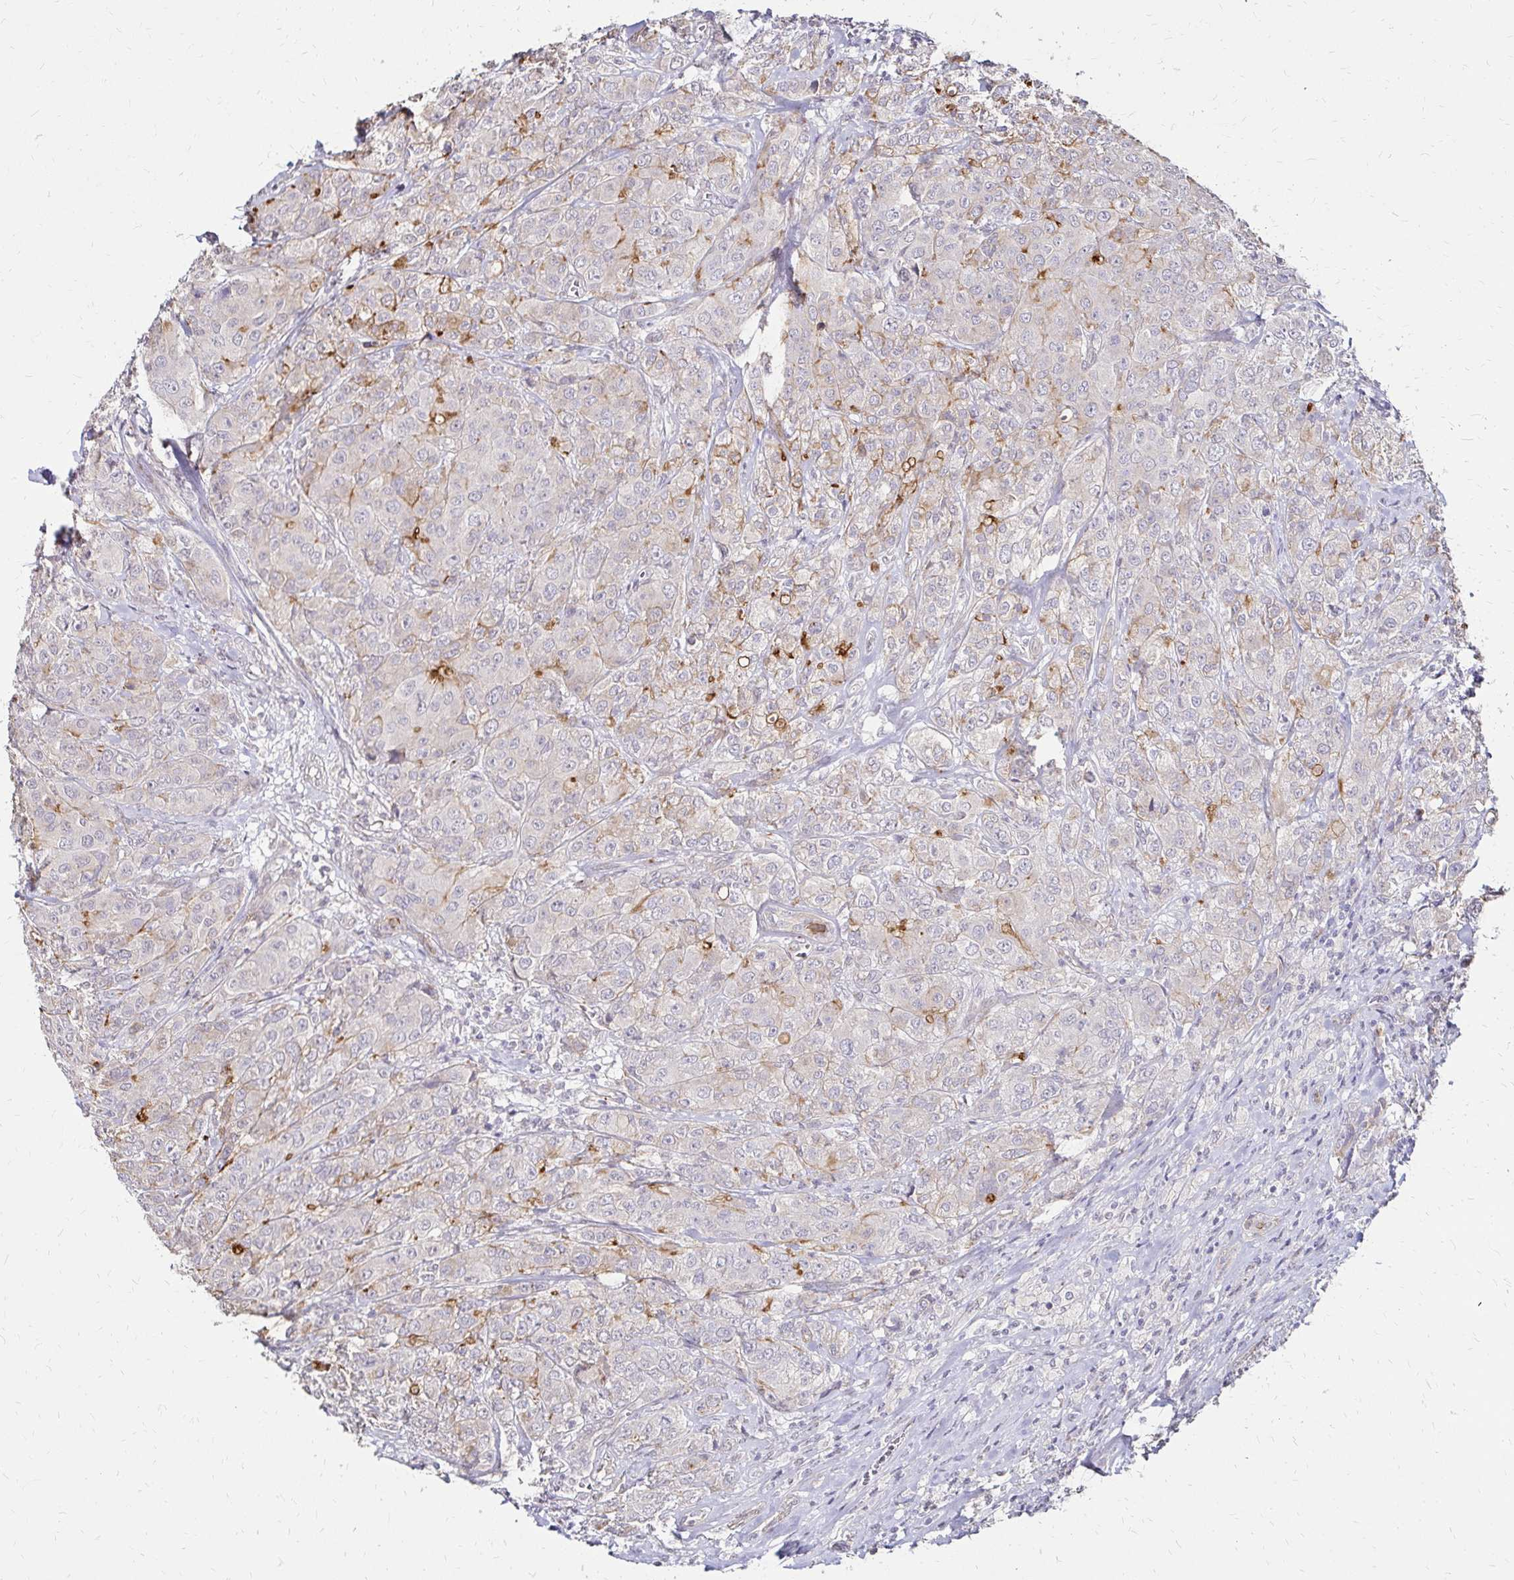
{"staining": {"intensity": "negative", "quantity": "none", "location": "none"}, "tissue": "breast cancer", "cell_type": "Tumor cells", "image_type": "cancer", "snomed": [{"axis": "morphology", "description": "Normal tissue, NOS"}, {"axis": "morphology", "description": "Duct carcinoma"}, {"axis": "topography", "description": "Breast"}], "caption": "Immunohistochemical staining of intraductal carcinoma (breast) demonstrates no significant expression in tumor cells.", "gene": "PRIMA1", "patient": {"sex": "female", "age": 43}}